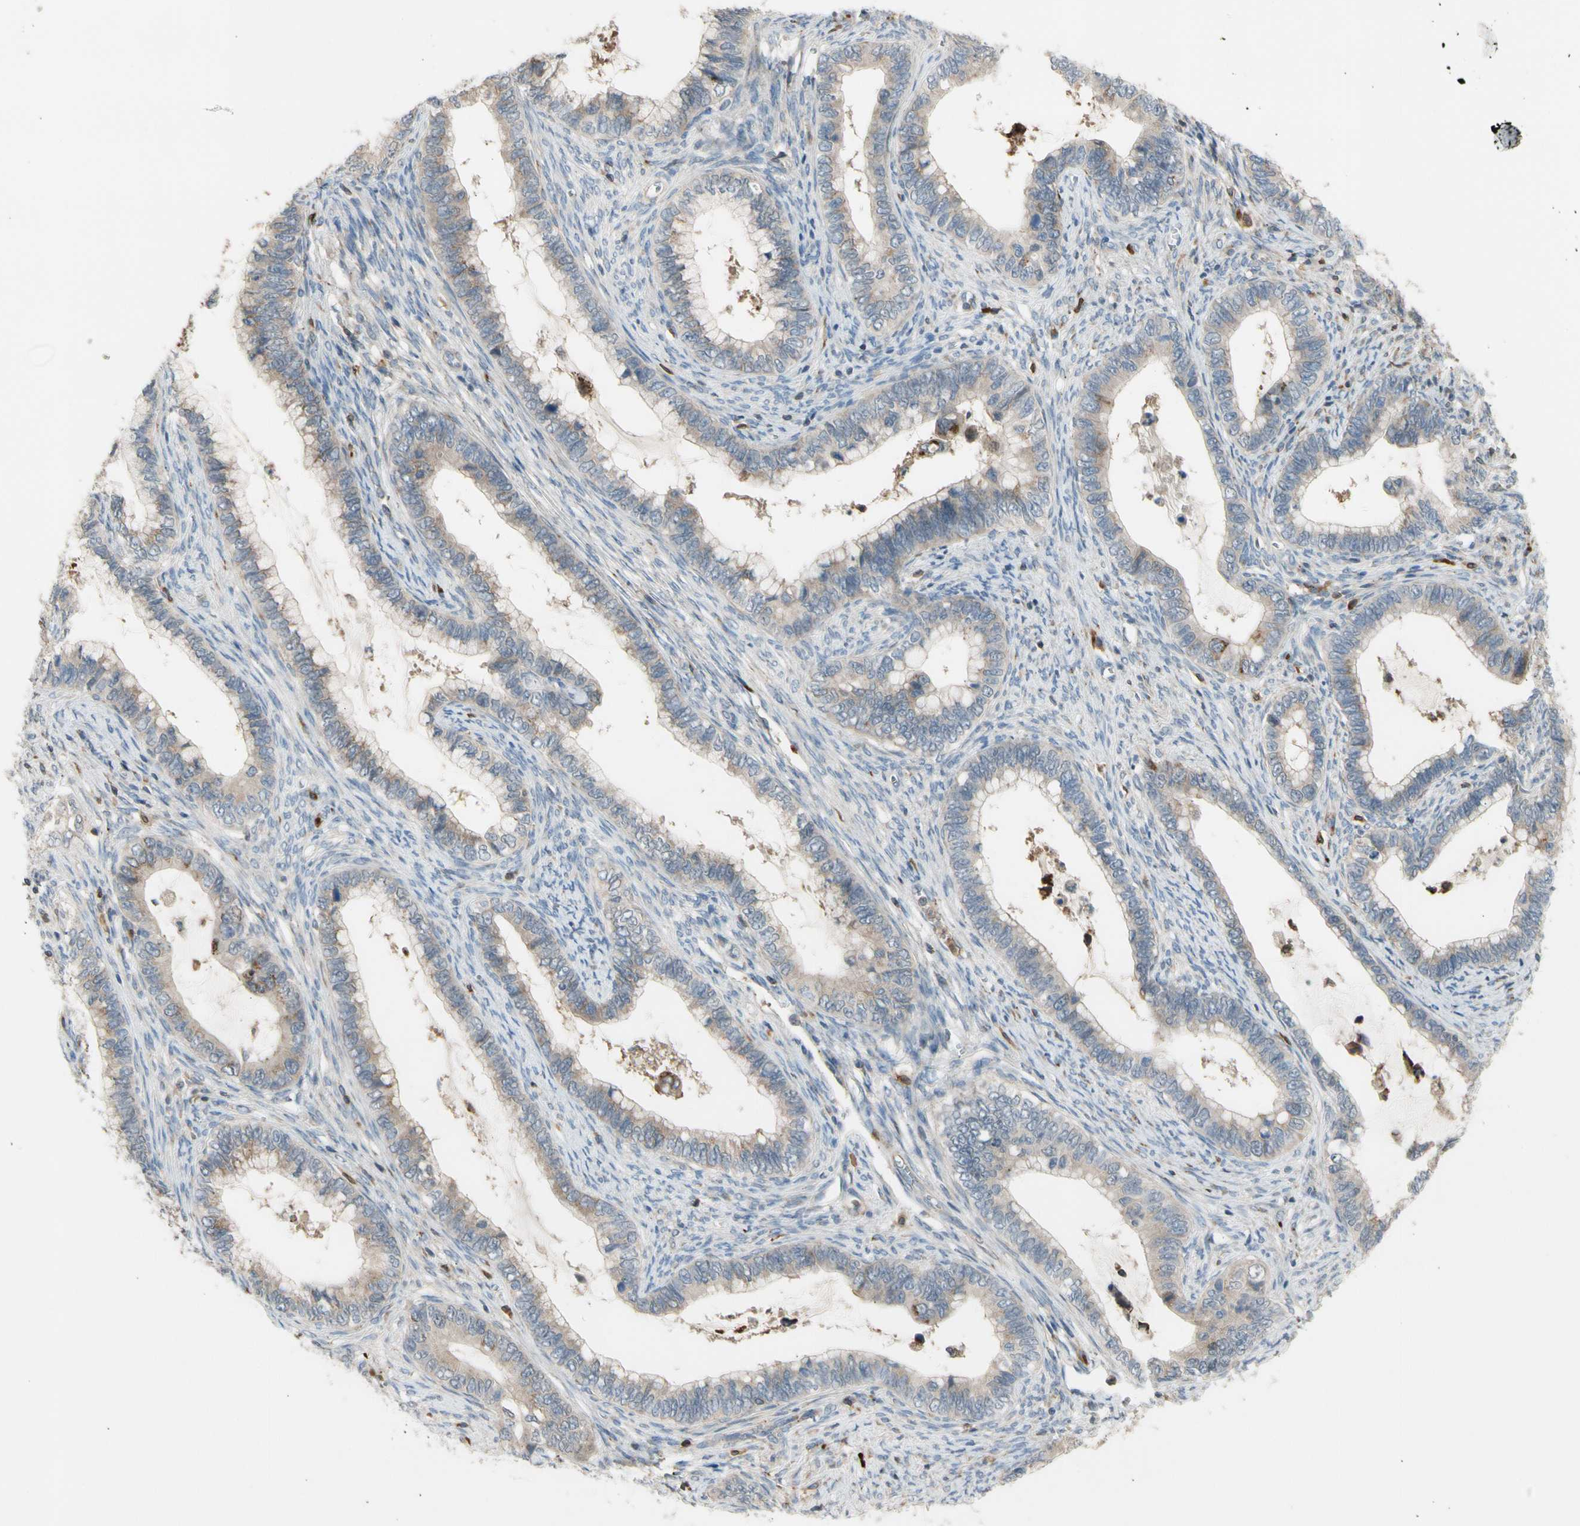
{"staining": {"intensity": "weak", "quantity": "25%-75%", "location": "cytoplasmic/membranous"}, "tissue": "cervical cancer", "cell_type": "Tumor cells", "image_type": "cancer", "snomed": [{"axis": "morphology", "description": "Adenocarcinoma, NOS"}, {"axis": "topography", "description": "Cervix"}], "caption": "DAB immunohistochemical staining of human cervical adenocarcinoma displays weak cytoplasmic/membranous protein staining in about 25%-75% of tumor cells.", "gene": "GALNT5", "patient": {"sex": "female", "age": 44}}